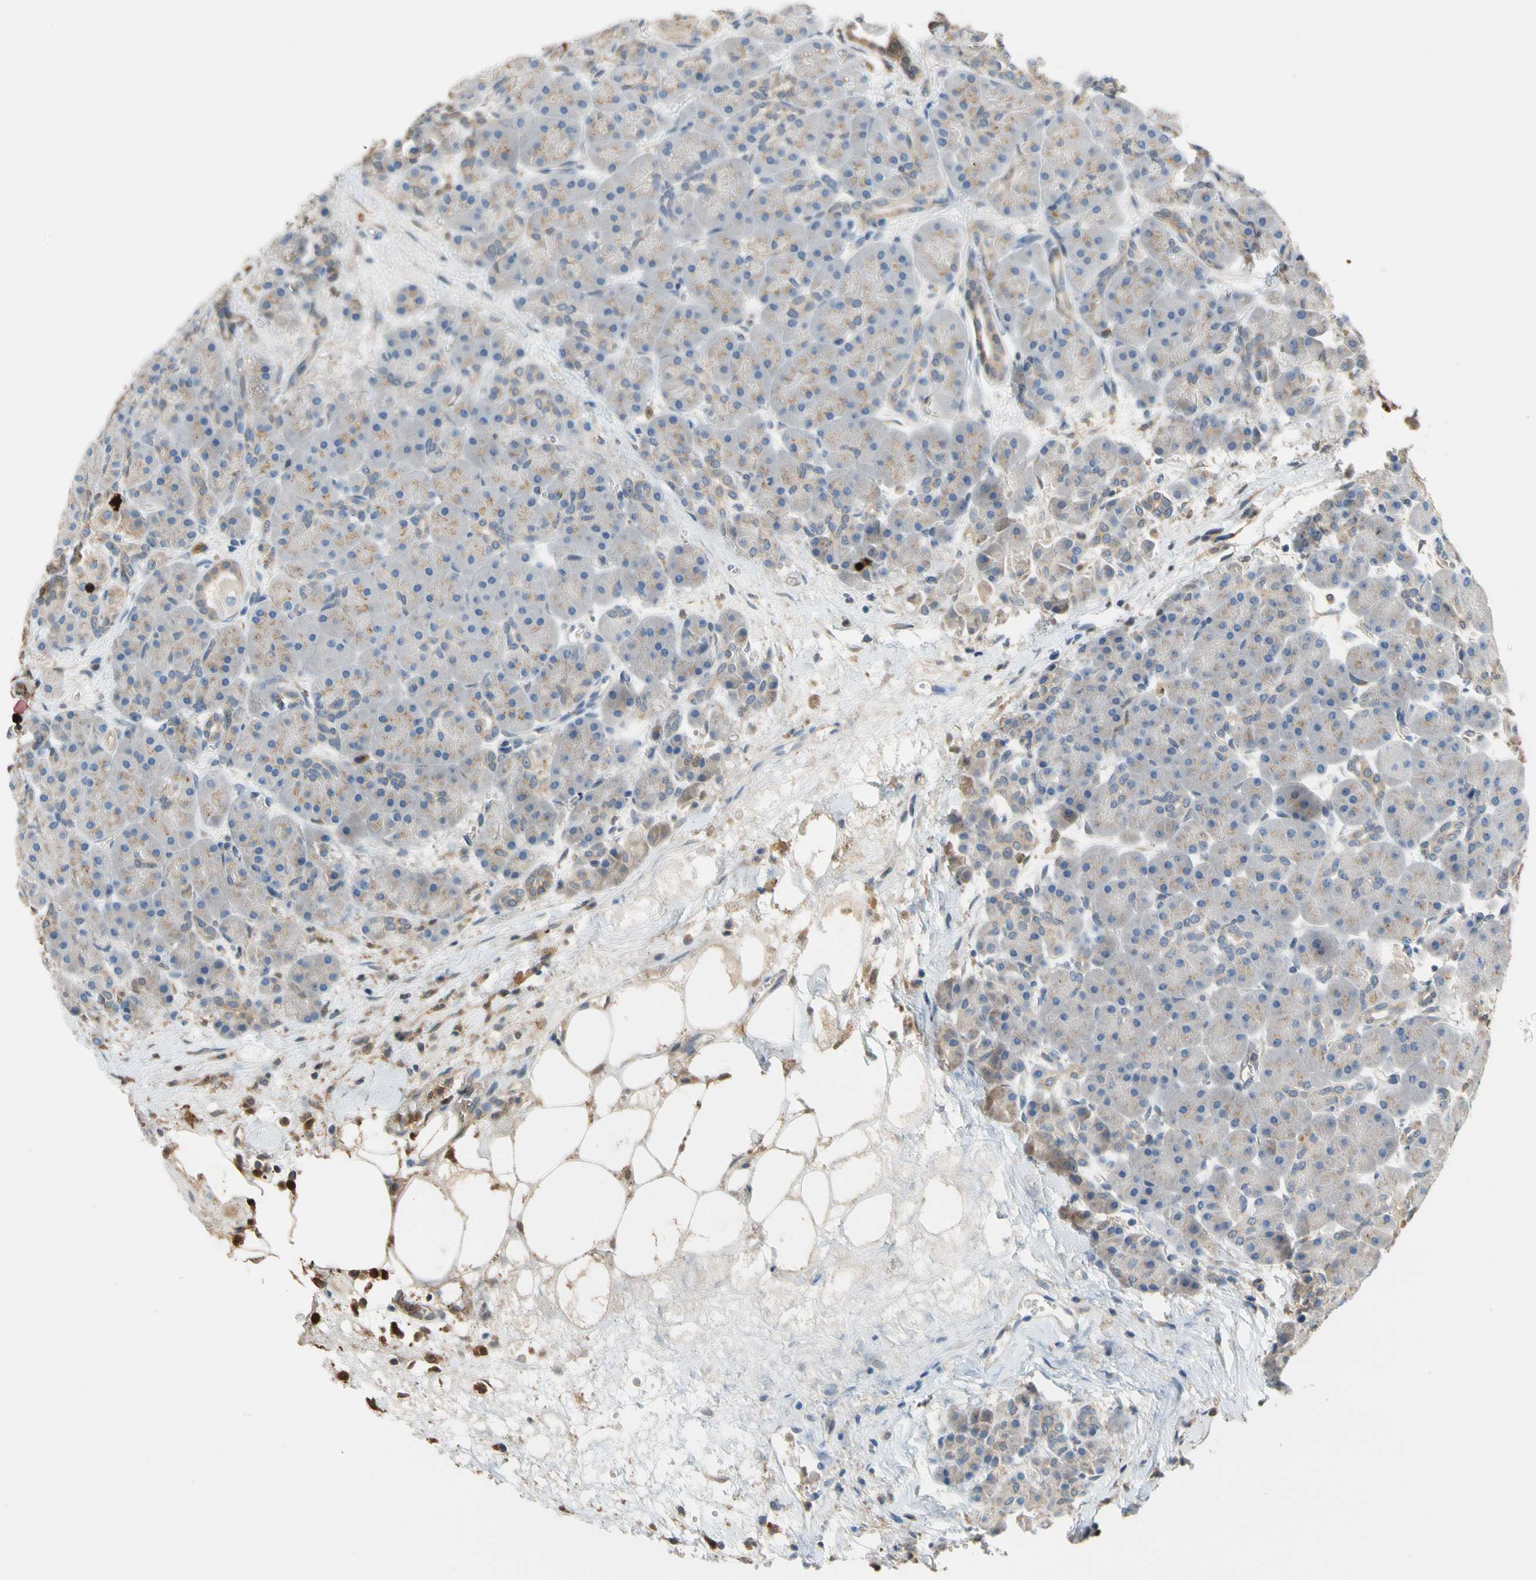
{"staining": {"intensity": "weak", "quantity": "25%-75%", "location": "cytoplasmic/membranous"}, "tissue": "pancreas", "cell_type": "Exocrine glandular cells", "image_type": "normal", "snomed": [{"axis": "morphology", "description": "Normal tissue, NOS"}, {"axis": "topography", "description": "Pancreas"}], "caption": "Brown immunohistochemical staining in normal human pancreas exhibits weak cytoplasmic/membranous expression in approximately 25%-75% of exocrine glandular cells.", "gene": "GPSM2", "patient": {"sex": "male", "age": 66}}